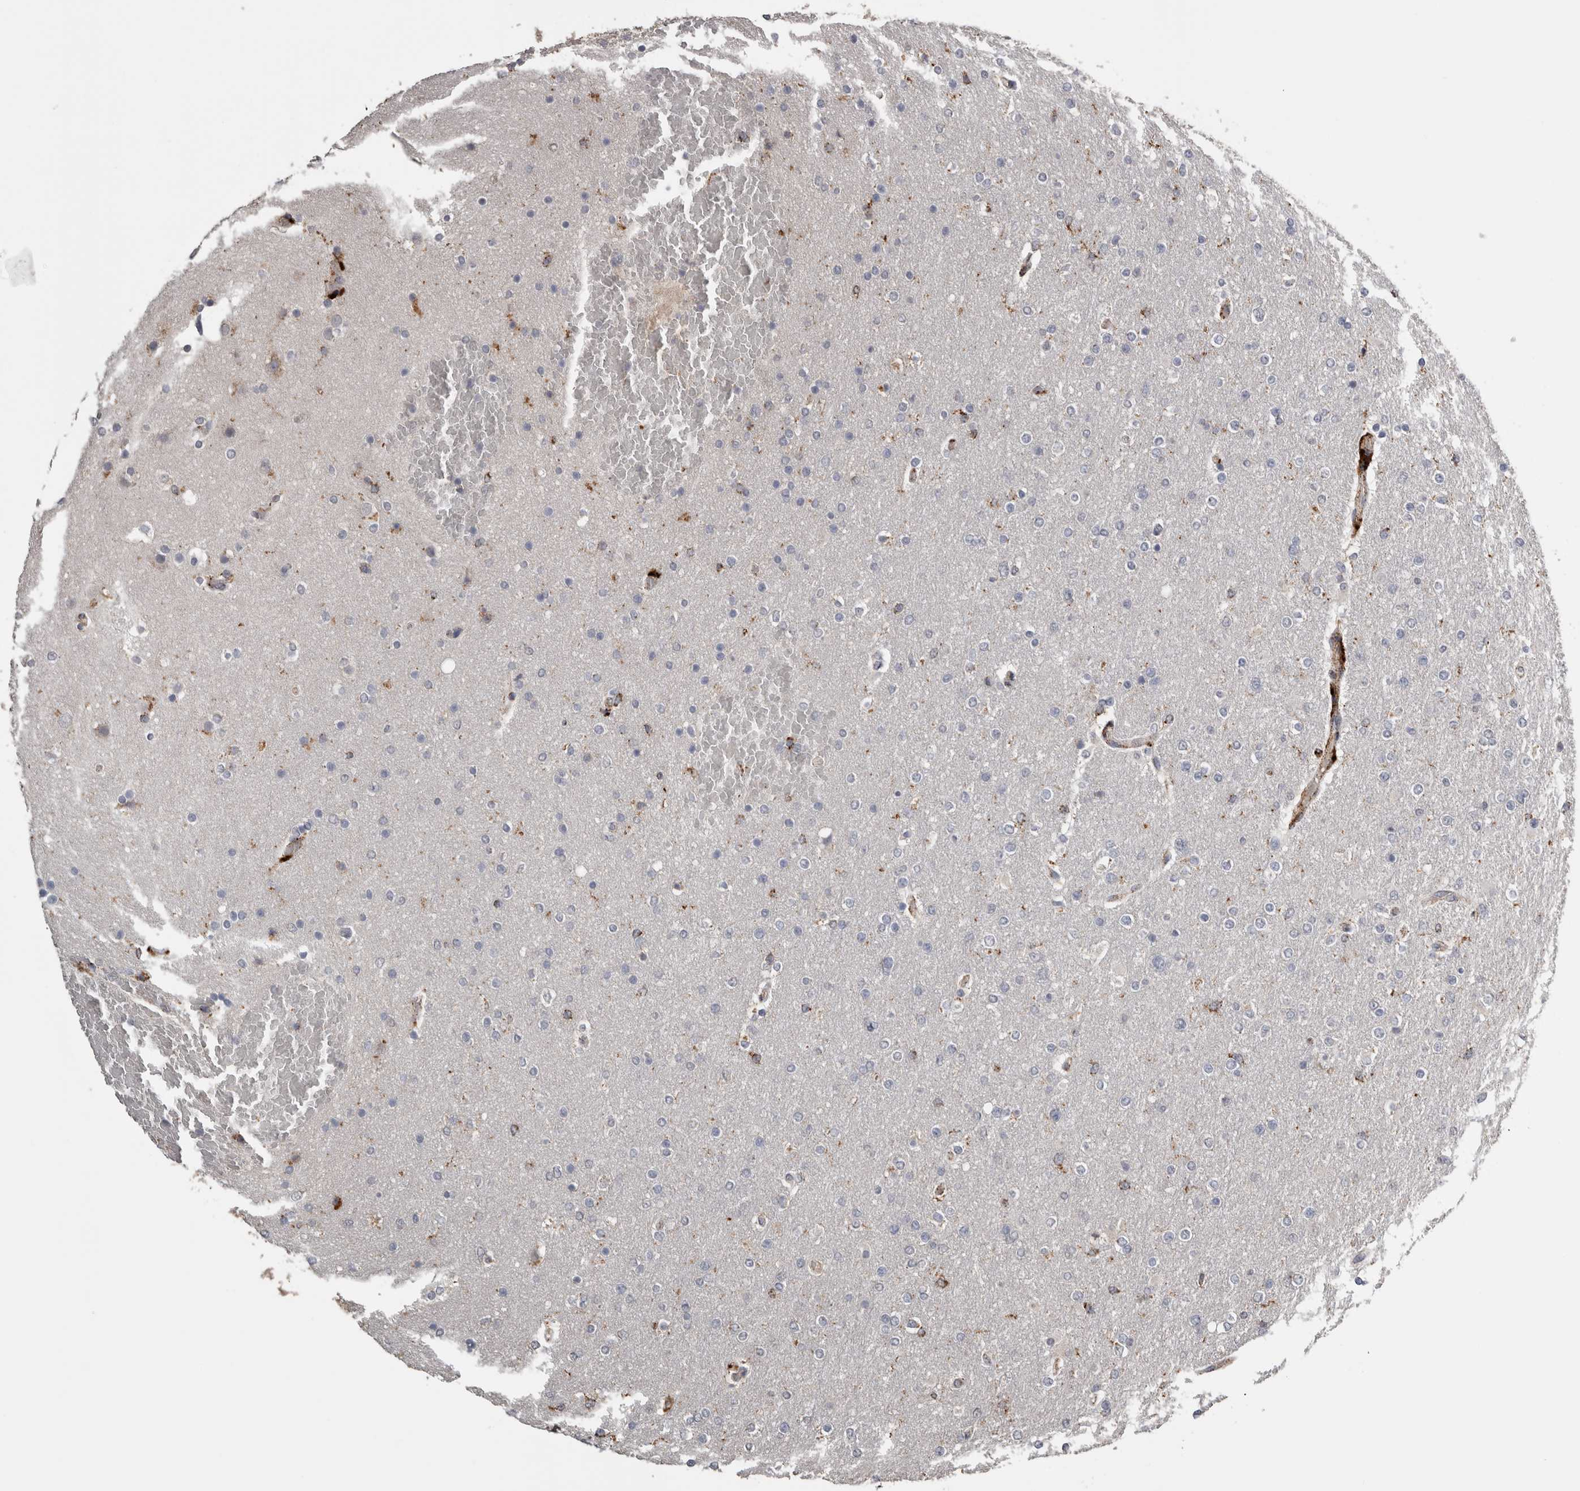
{"staining": {"intensity": "weak", "quantity": "<25%", "location": "cytoplasmic/membranous"}, "tissue": "glioma", "cell_type": "Tumor cells", "image_type": "cancer", "snomed": [{"axis": "morphology", "description": "Glioma, malignant, High grade"}, {"axis": "topography", "description": "Cerebral cortex"}], "caption": "Immunohistochemistry (IHC) histopathology image of neoplastic tissue: glioma stained with DAB reveals no significant protein expression in tumor cells.", "gene": "CTSZ", "patient": {"sex": "female", "age": 36}}